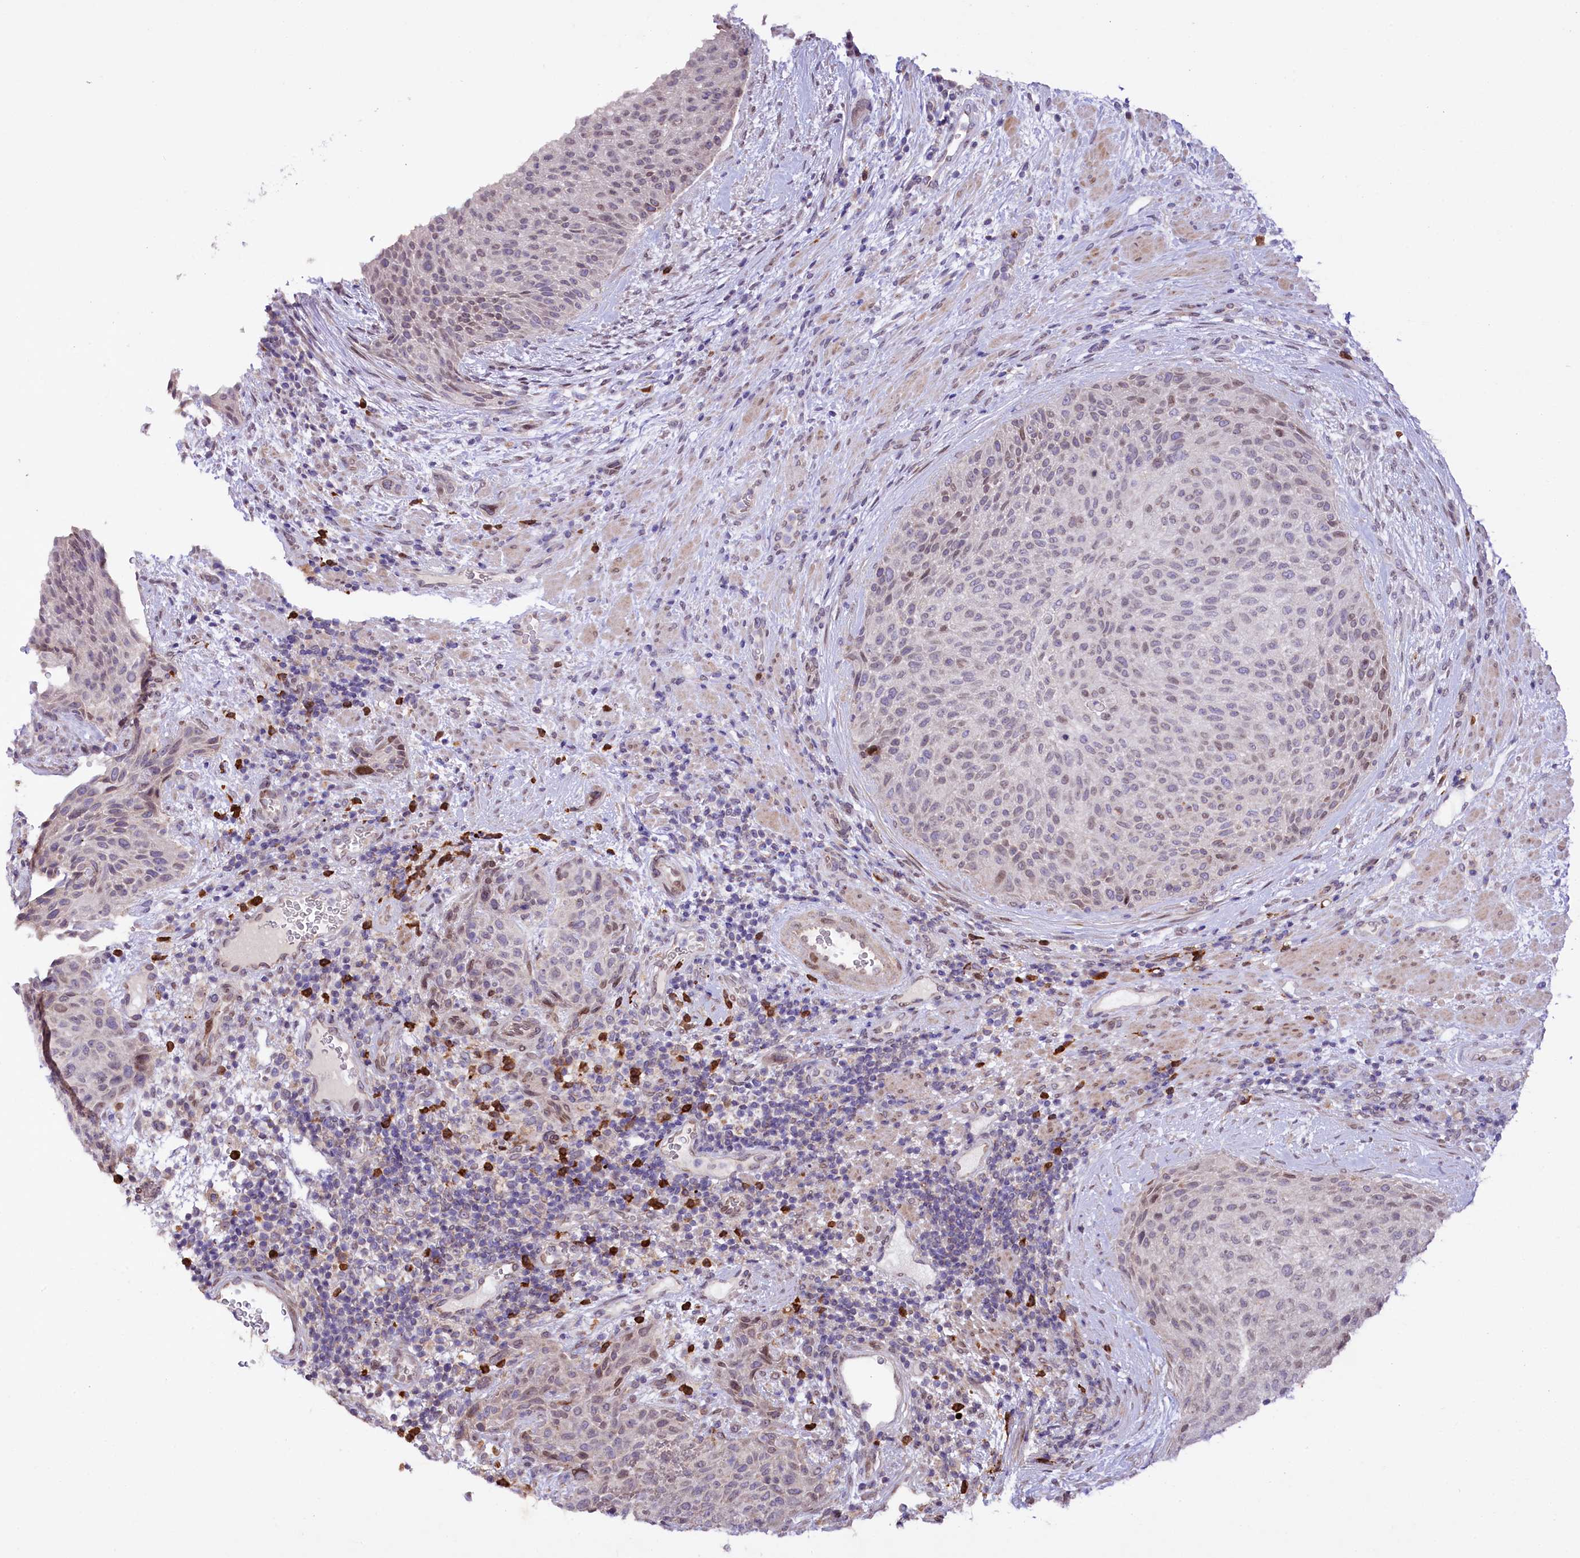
{"staining": {"intensity": "weak", "quantity": "<25%", "location": "nuclear"}, "tissue": "urothelial cancer", "cell_type": "Tumor cells", "image_type": "cancer", "snomed": [{"axis": "morphology", "description": "Normal tissue, NOS"}, {"axis": "morphology", "description": "Urothelial carcinoma, NOS"}, {"axis": "topography", "description": "Urinary bladder"}, {"axis": "topography", "description": "Peripheral nerve tissue"}], "caption": "This micrograph is of transitional cell carcinoma stained with immunohistochemistry to label a protein in brown with the nuclei are counter-stained blue. There is no staining in tumor cells.", "gene": "ZNF226", "patient": {"sex": "male", "age": 35}}